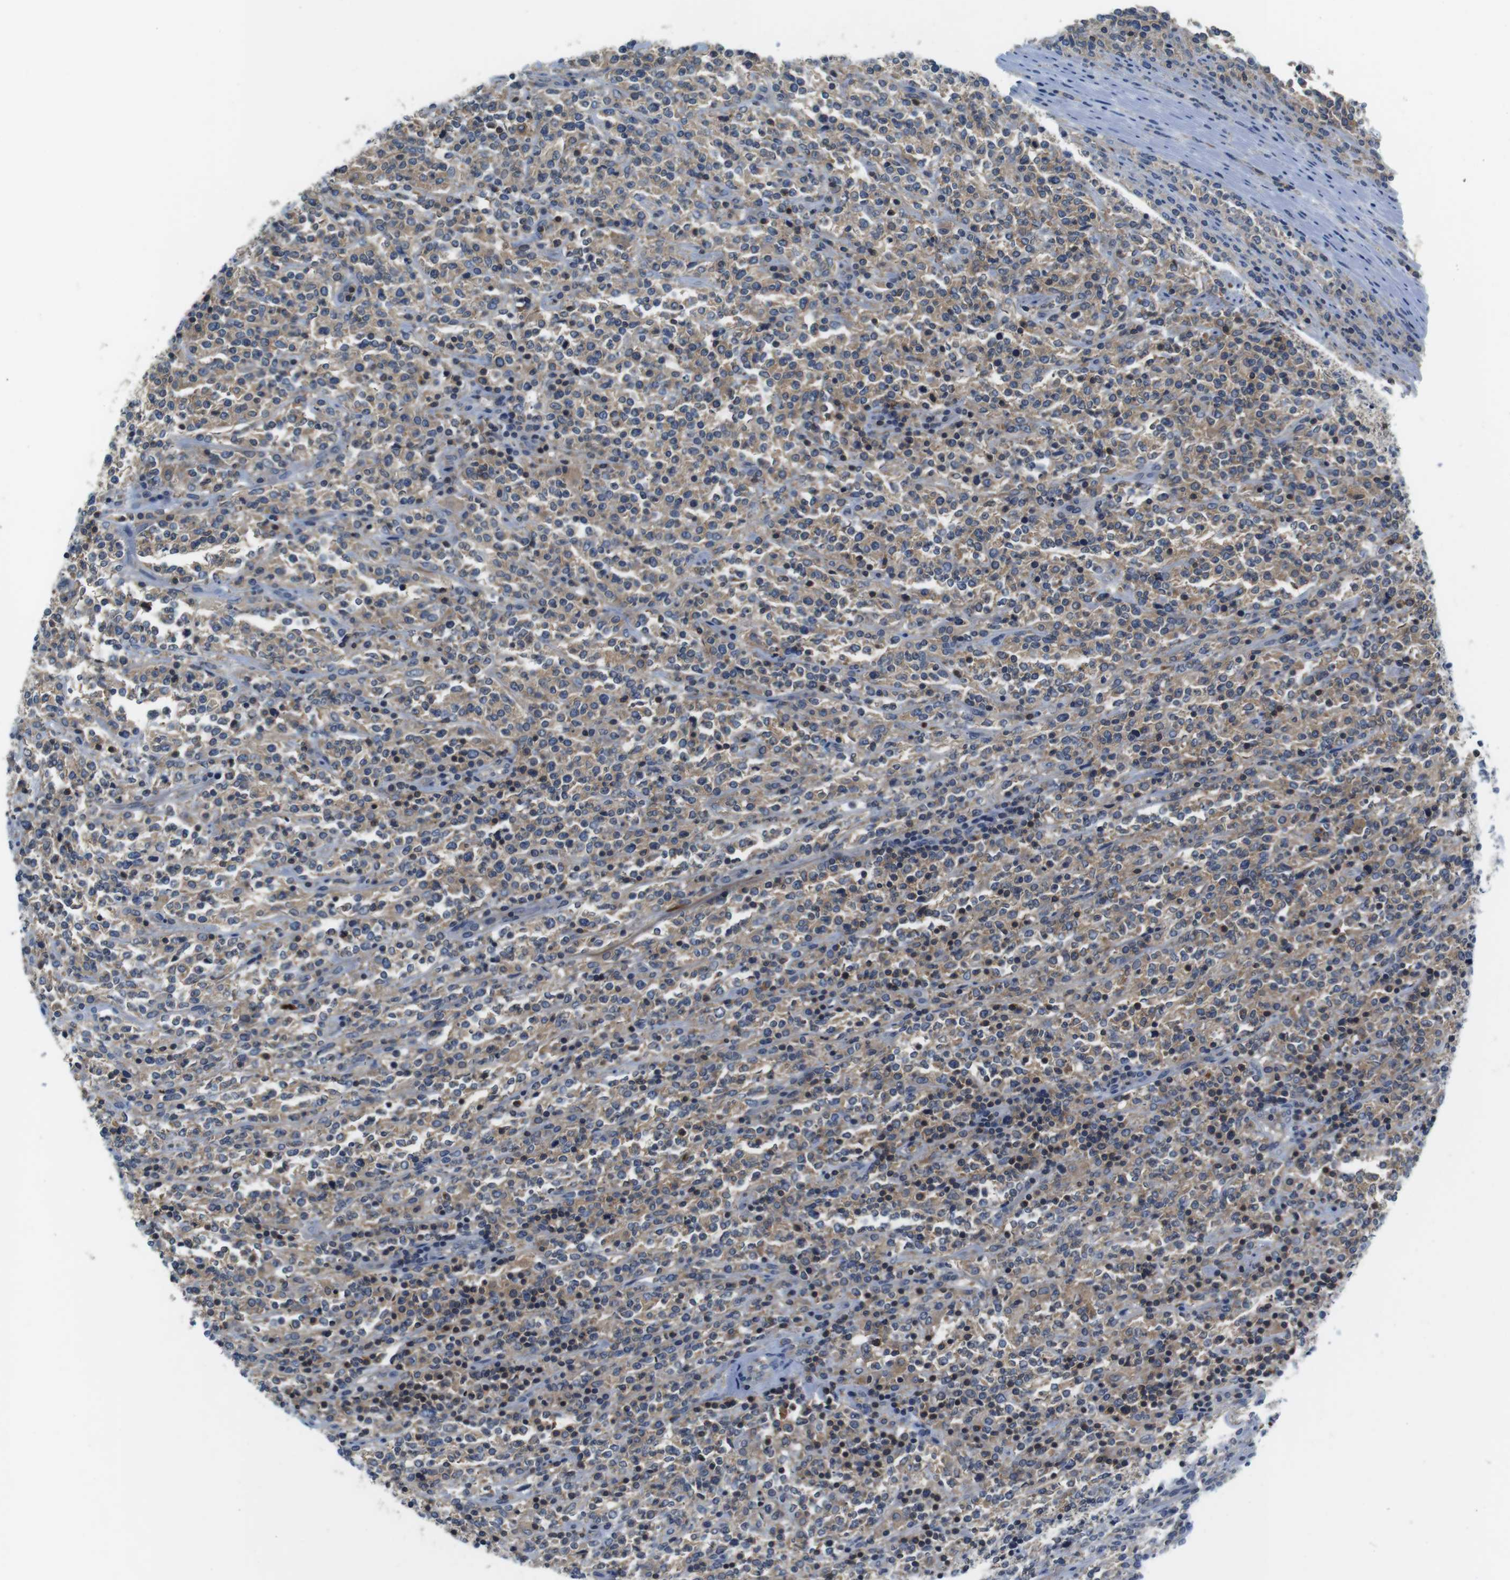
{"staining": {"intensity": "weak", "quantity": ">75%", "location": "cytoplasmic/membranous"}, "tissue": "lymphoma", "cell_type": "Tumor cells", "image_type": "cancer", "snomed": [{"axis": "morphology", "description": "Malignant lymphoma, non-Hodgkin's type, High grade"}, {"axis": "topography", "description": "Soft tissue"}], "caption": "Immunohistochemical staining of high-grade malignant lymphoma, non-Hodgkin's type shows low levels of weak cytoplasmic/membranous staining in approximately >75% of tumor cells.", "gene": "PIK3CD", "patient": {"sex": "male", "age": 18}}